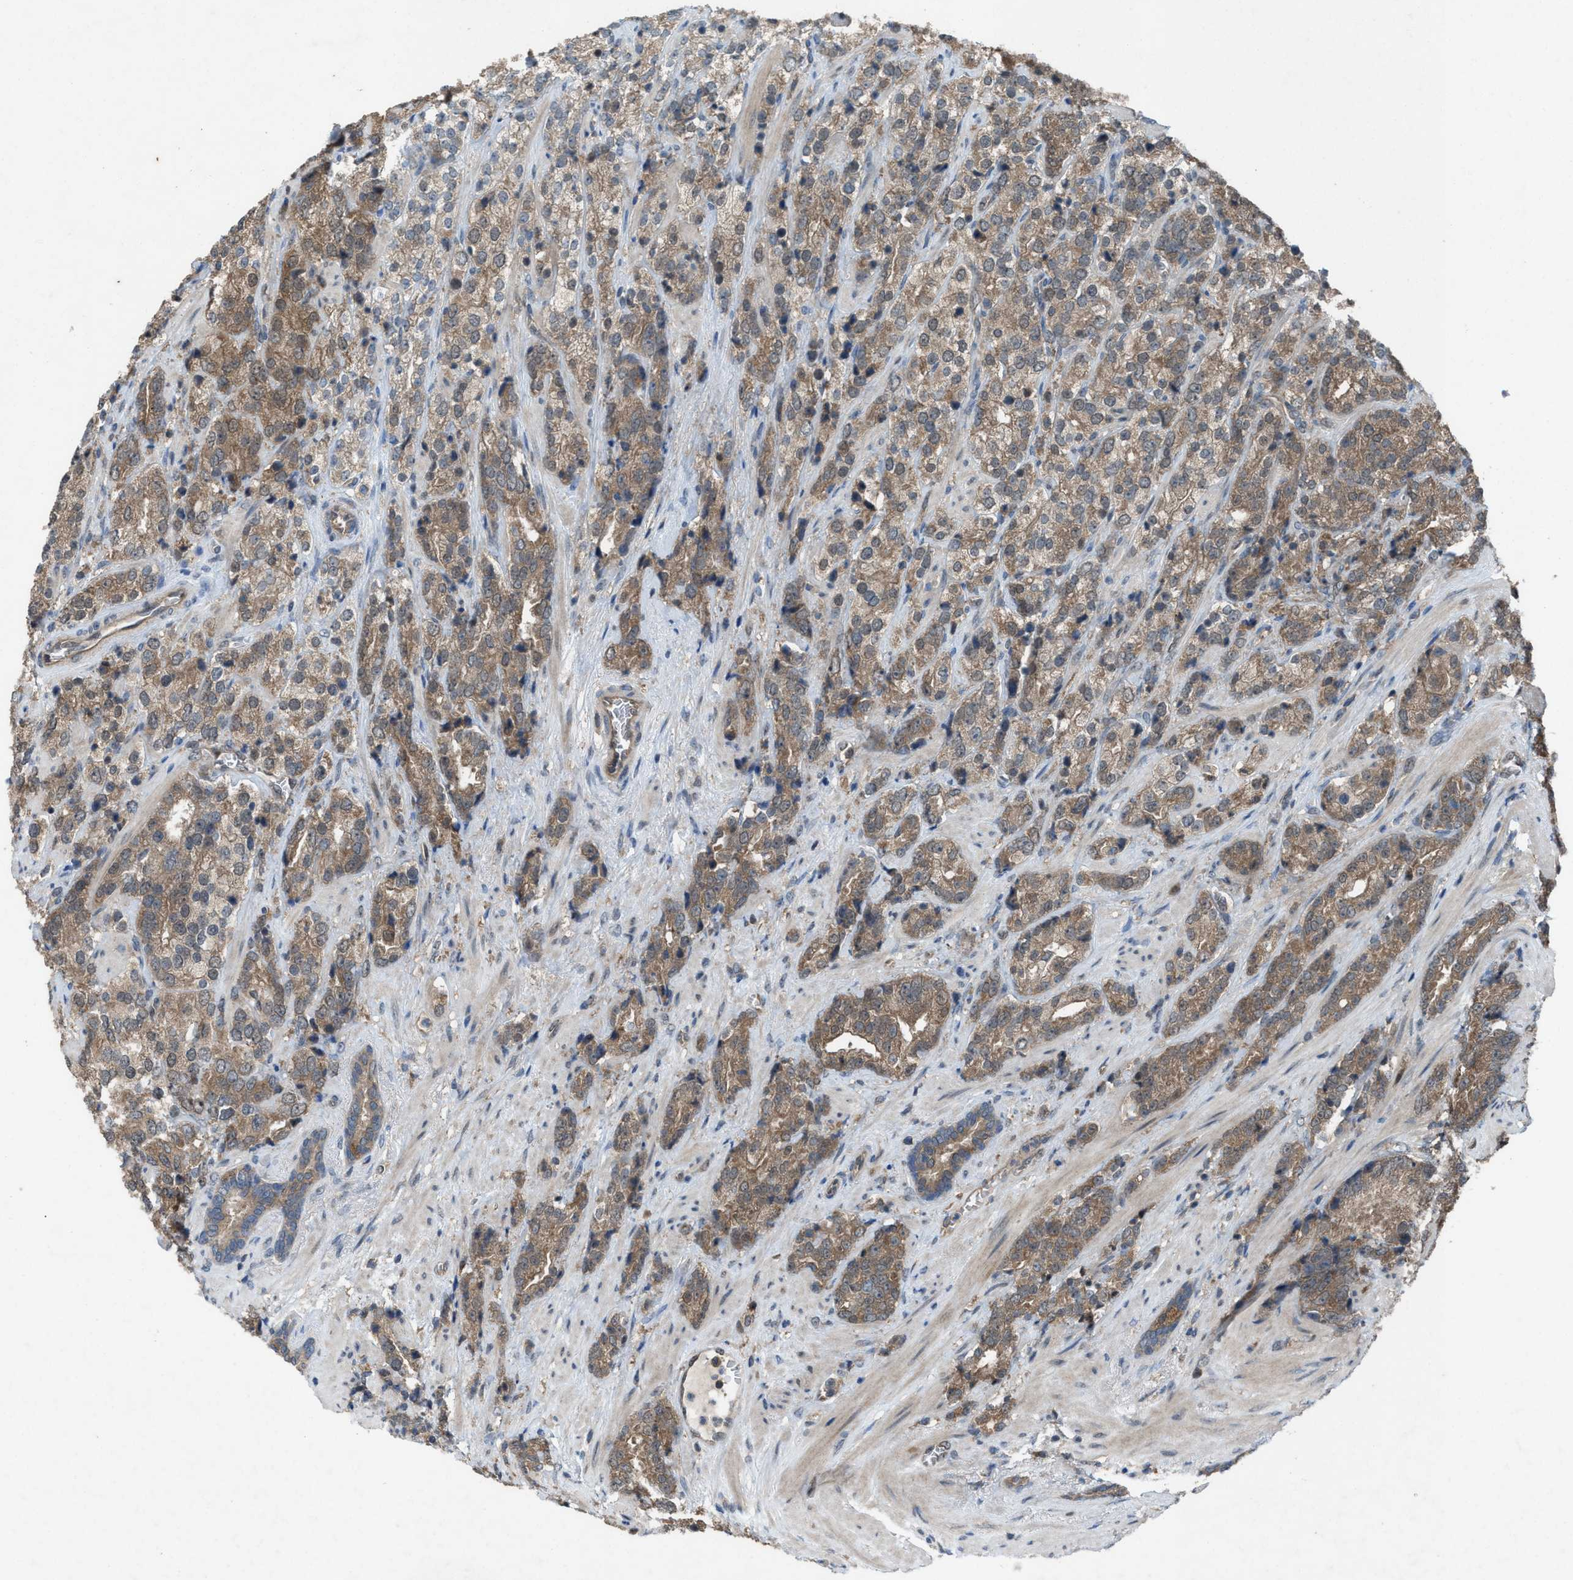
{"staining": {"intensity": "moderate", "quantity": ">75%", "location": "cytoplasmic/membranous"}, "tissue": "prostate cancer", "cell_type": "Tumor cells", "image_type": "cancer", "snomed": [{"axis": "morphology", "description": "Adenocarcinoma, High grade"}, {"axis": "topography", "description": "Prostate"}], "caption": "Brown immunohistochemical staining in prostate cancer displays moderate cytoplasmic/membranous staining in about >75% of tumor cells.", "gene": "PLAA", "patient": {"sex": "male", "age": 71}}